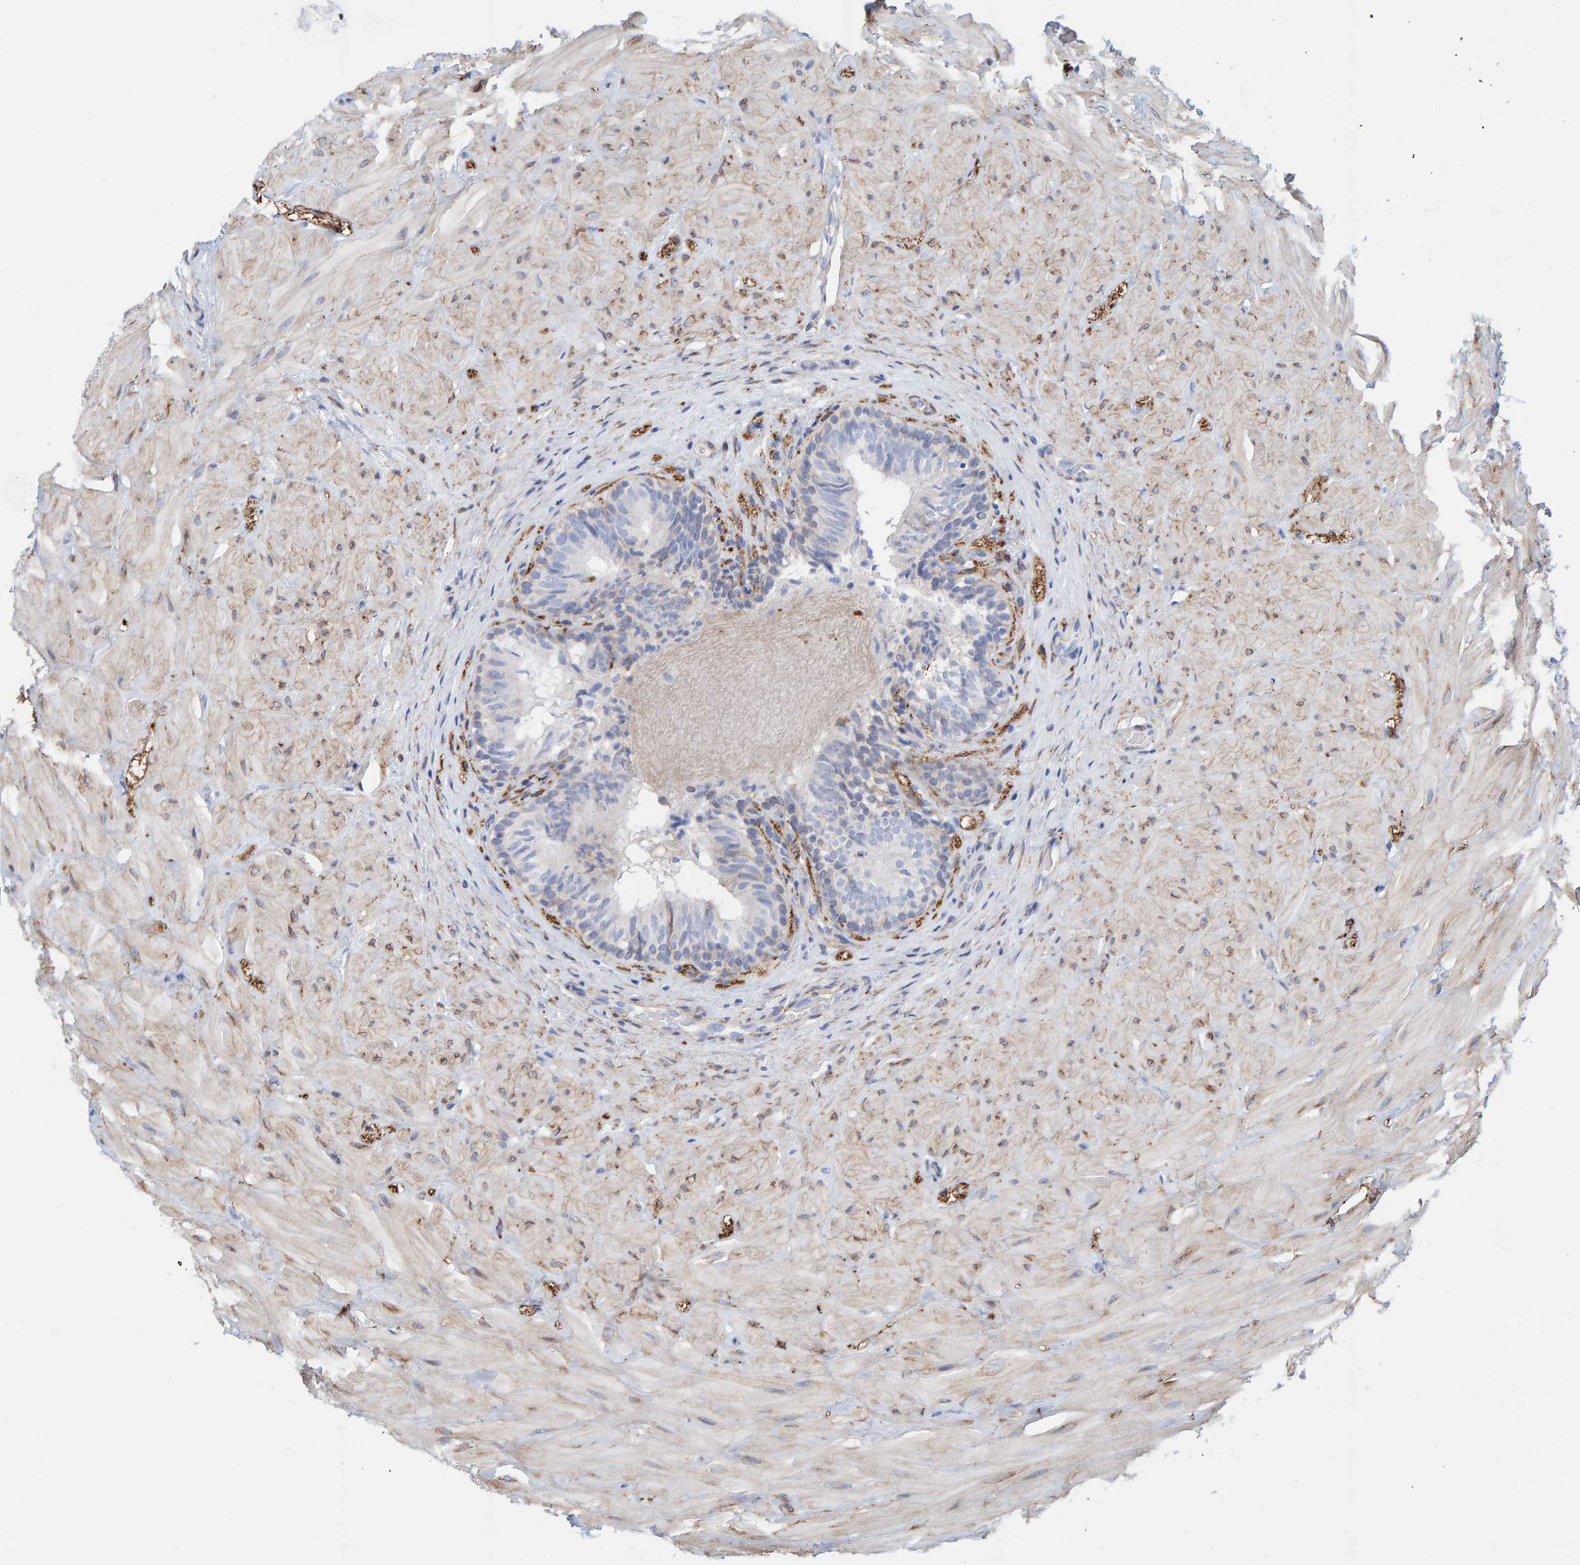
{"staining": {"intensity": "weak", "quantity": "<25%", "location": "cytoplasmic/membranous"}, "tissue": "epididymis", "cell_type": "Glandular cells", "image_type": "normal", "snomed": [{"axis": "morphology", "description": "Normal tissue, NOS"}, {"axis": "topography", "description": "Soft tissue"}, {"axis": "topography", "description": "Epididymis"}], "caption": "Benign epididymis was stained to show a protein in brown. There is no significant expression in glandular cells.", "gene": "MAP1B", "patient": {"sex": "male", "age": 26}}